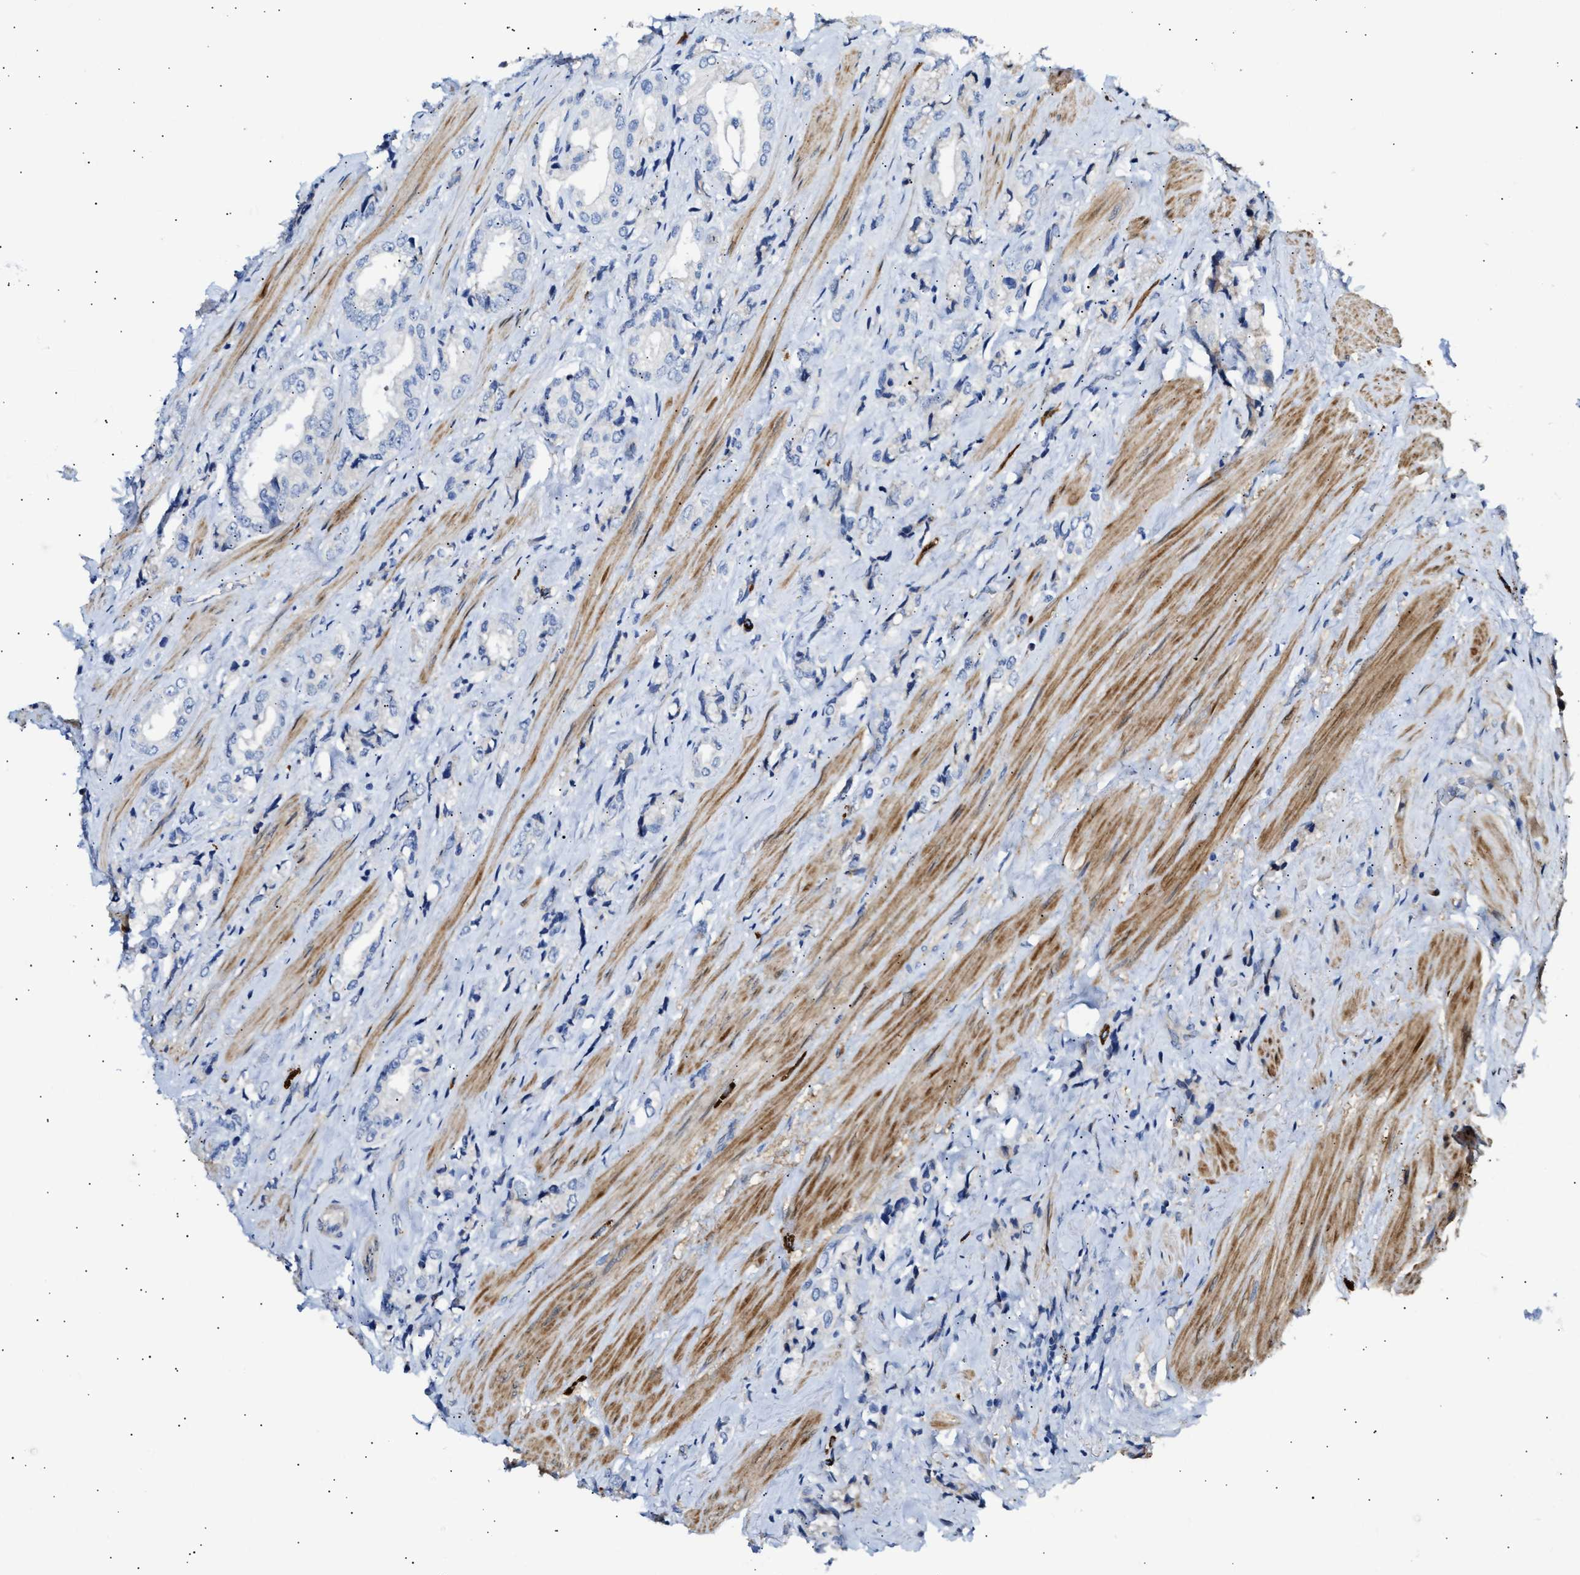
{"staining": {"intensity": "negative", "quantity": "none", "location": "none"}, "tissue": "prostate cancer", "cell_type": "Tumor cells", "image_type": "cancer", "snomed": [{"axis": "morphology", "description": "Adenocarcinoma, High grade"}, {"axis": "topography", "description": "Prostate"}], "caption": "This is a photomicrograph of IHC staining of adenocarcinoma (high-grade) (prostate), which shows no positivity in tumor cells. (IHC, brightfield microscopy, high magnification).", "gene": "FHL1", "patient": {"sex": "male", "age": 61}}